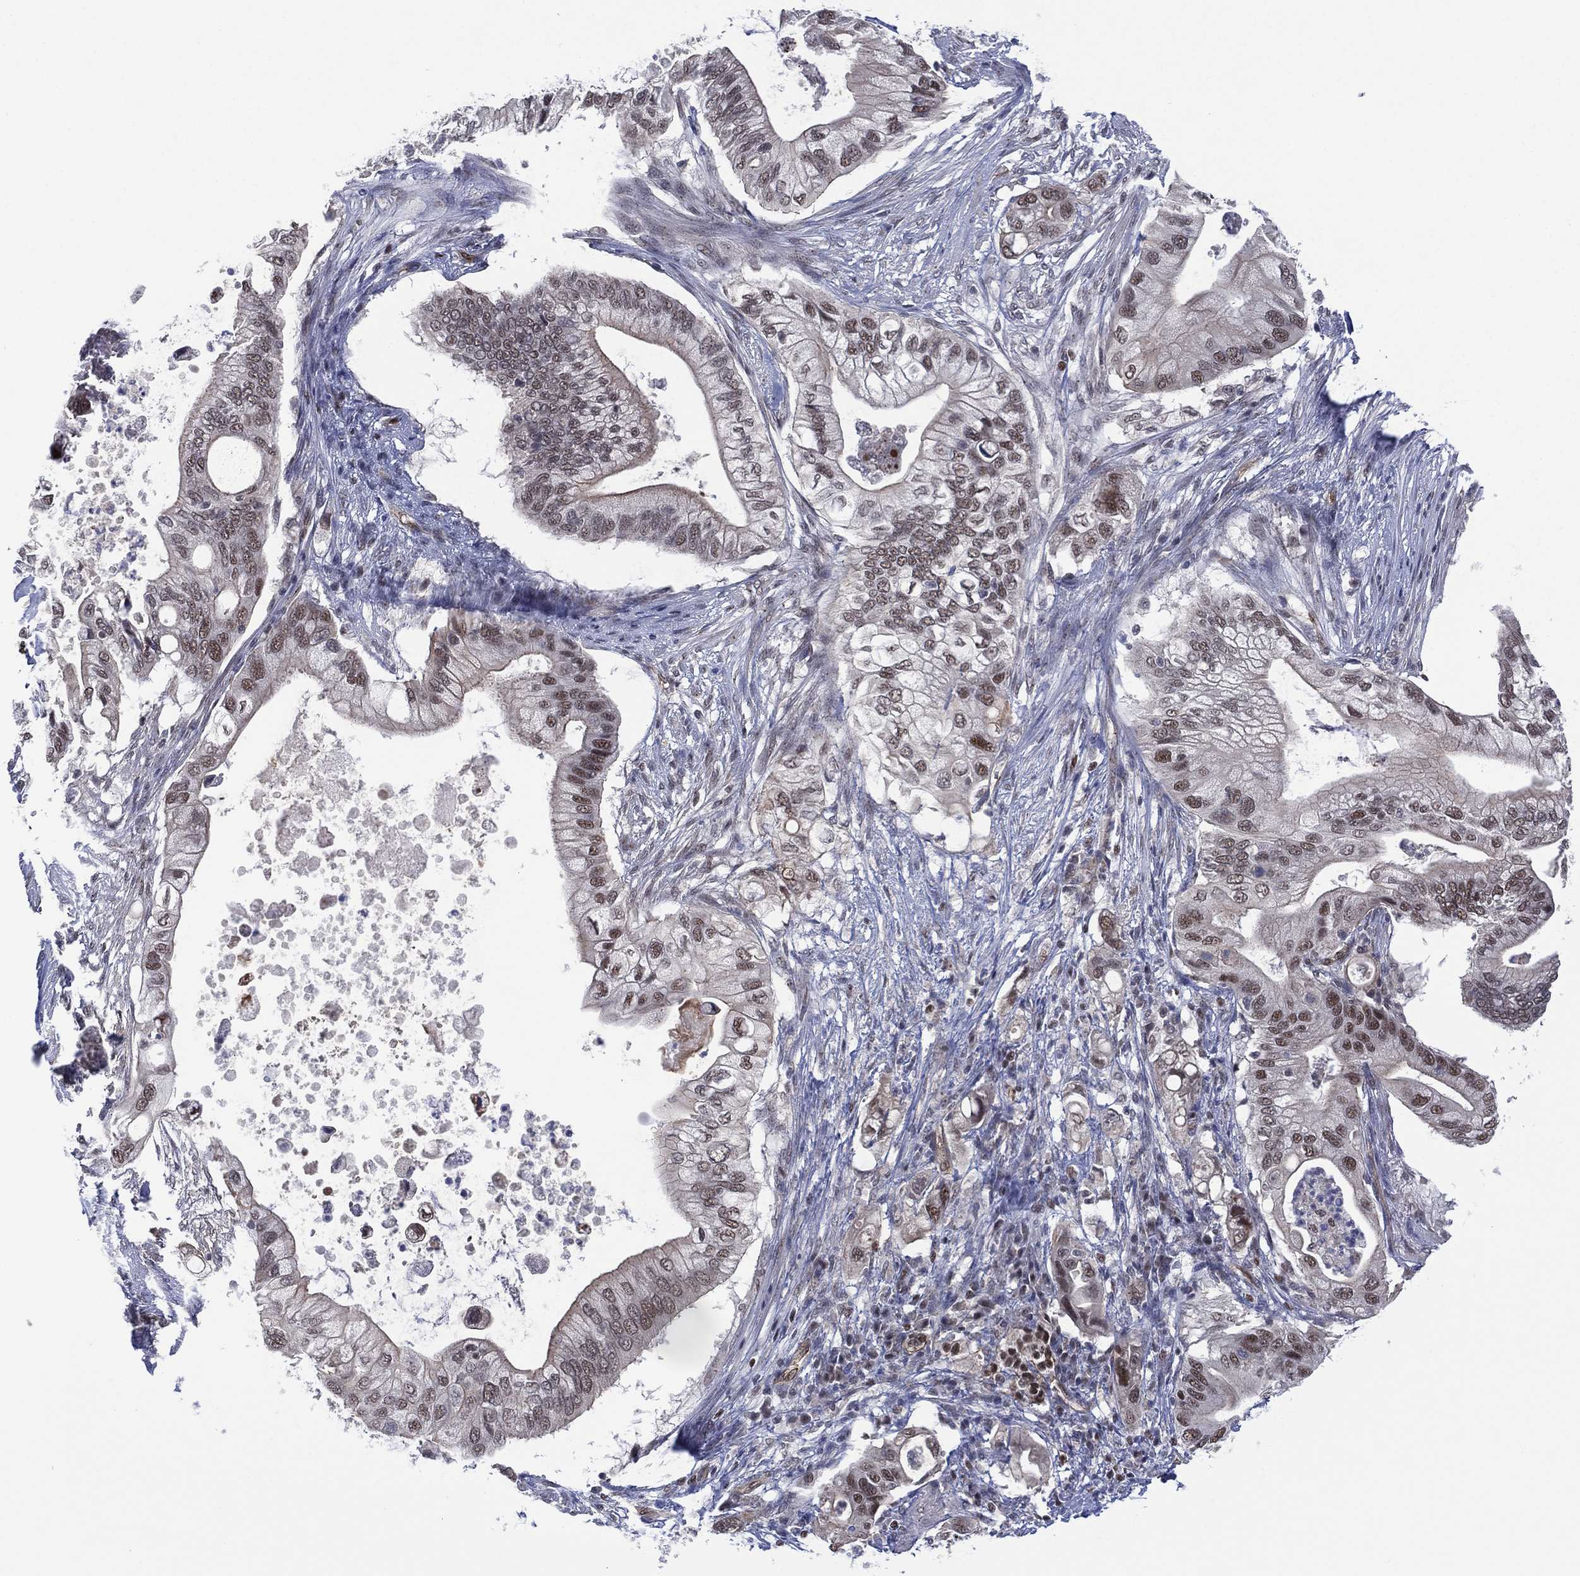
{"staining": {"intensity": "moderate", "quantity": "<25%", "location": "cytoplasmic/membranous,nuclear"}, "tissue": "pancreatic cancer", "cell_type": "Tumor cells", "image_type": "cancer", "snomed": [{"axis": "morphology", "description": "Adenocarcinoma, NOS"}, {"axis": "topography", "description": "Pancreas"}], "caption": "Pancreatic cancer stained with a brown dye displays moderate cytoplasmic/membranous and nuclear positive positivity in approximately <25% of tumor cells.", "gene": "GSE1", "patient": {"sex": "female", "age": 72}}